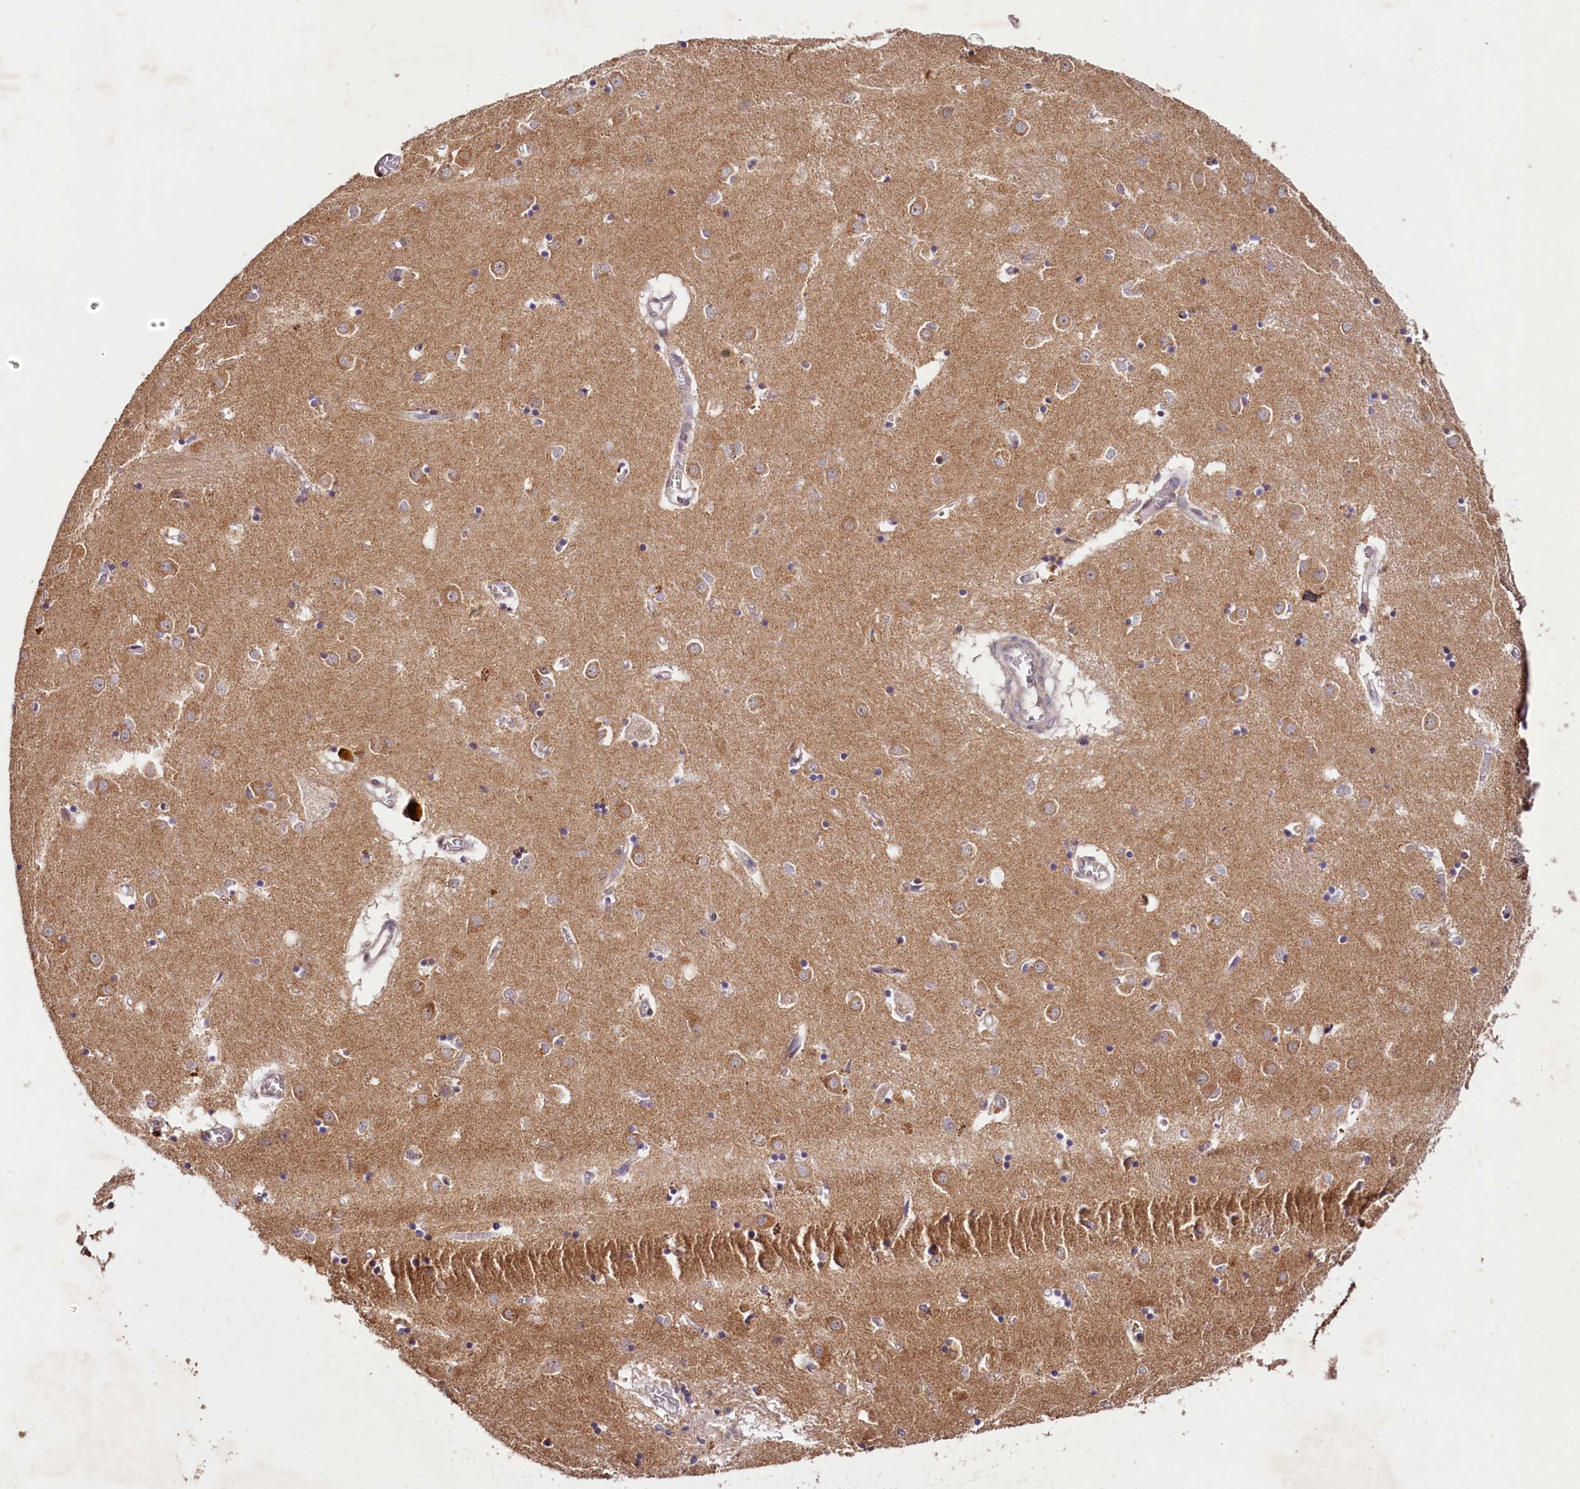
{"staining": {"intensity": "weak", "quantity": "25%-75%", "location": "cytoplasmic/membranous"}, "tissue": "caudate", "cell_type": "Glial cells", "image_type": "normal", "snomed": [{"axis": "morphology", "description": "Normal tissue, NOS"}, {"axis": "topography", "description": "Lateral ventricle wall"}], "caption": "Human caudate stained for a protein (brown) demonstrates weak cytoplasmic/membranous positive expression in about 25%-75% of glial cells.", "gene": "PDE6D", "patient": {"sex": "male", "age": 70}}